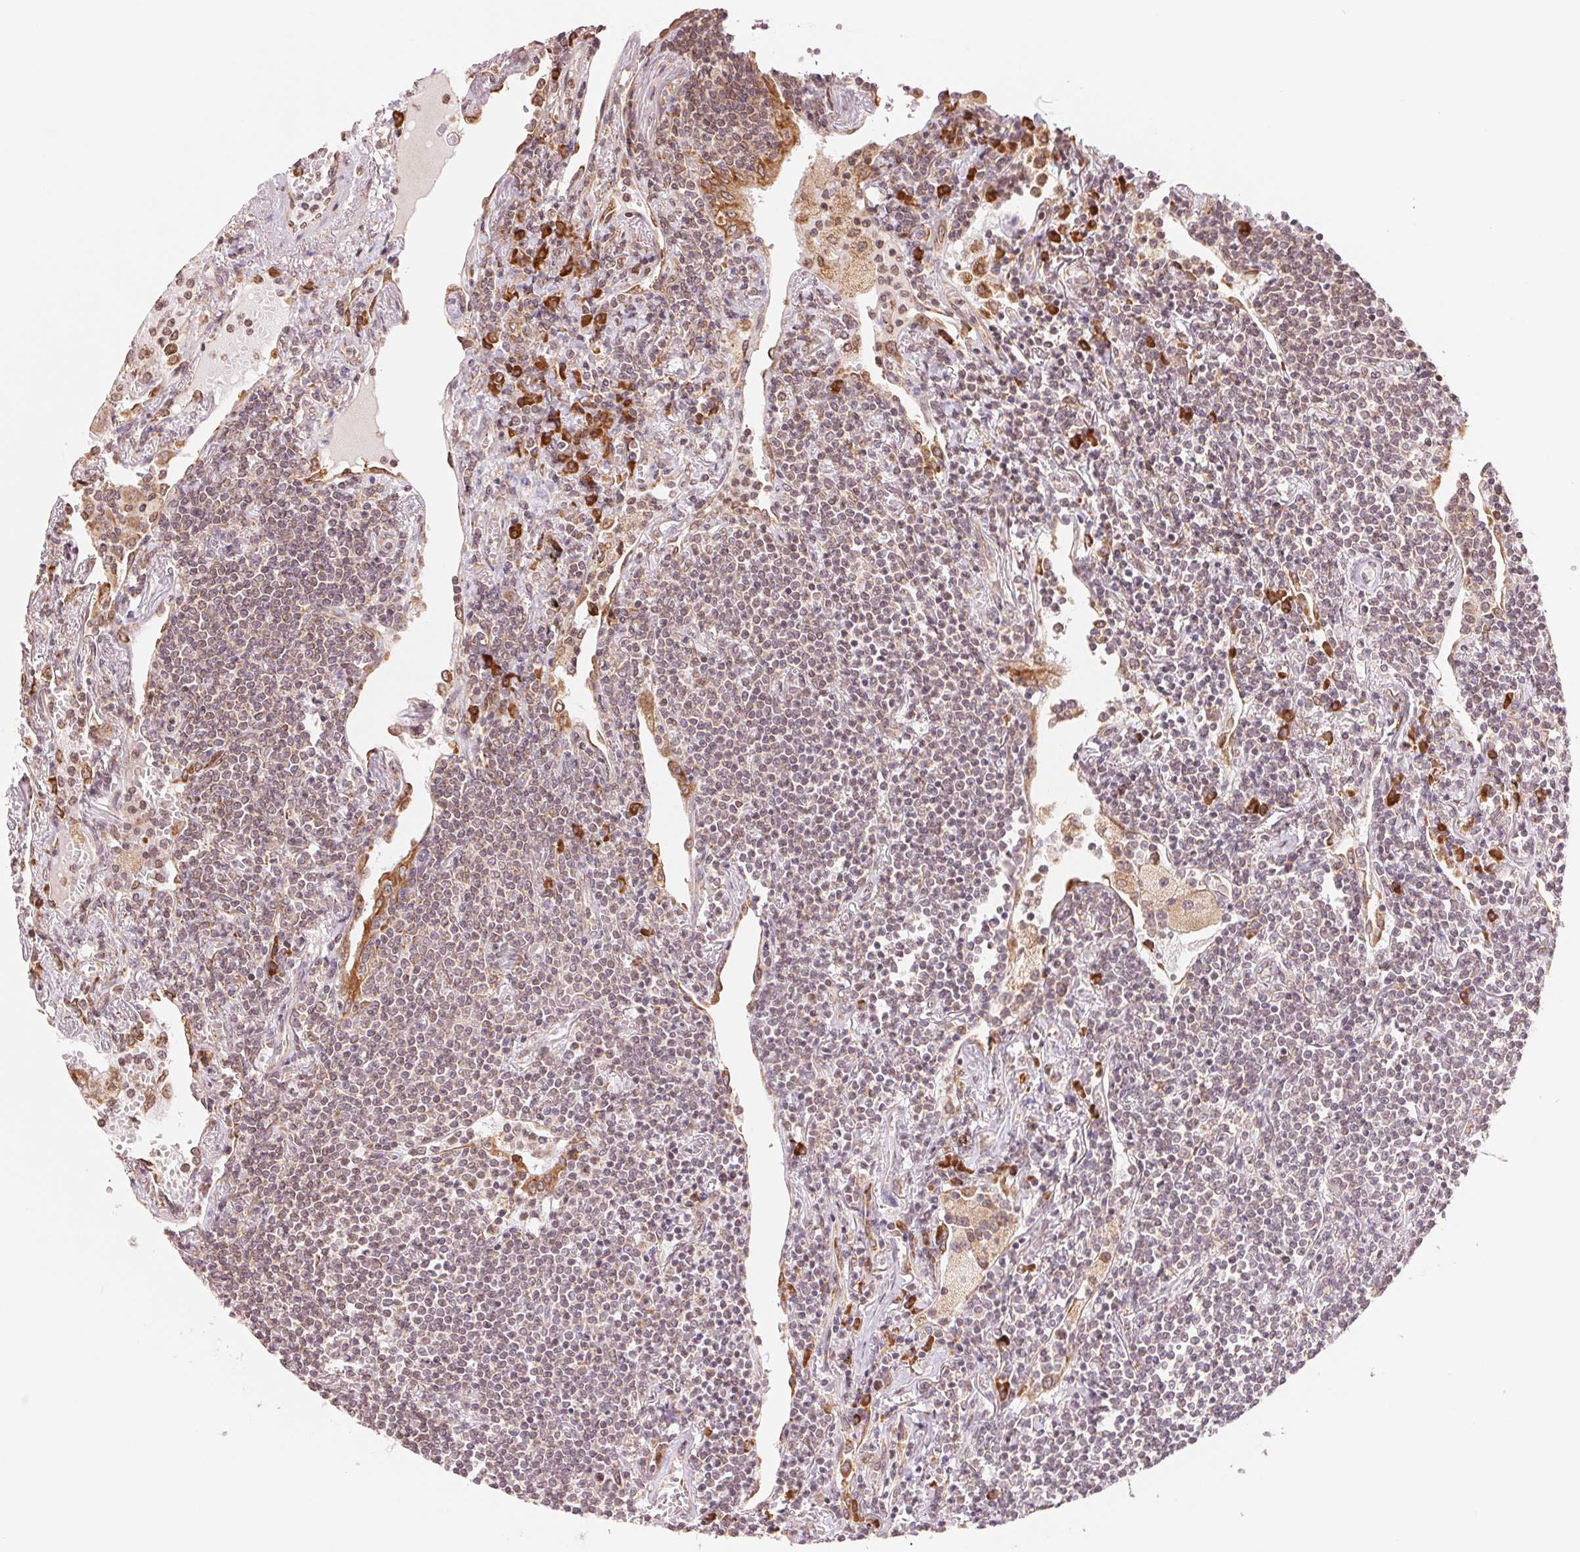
{"staining": {"intensity": "weak", "quantity": "25%-75%", "location": "cytoplasmic/membranous"}, "tissue": "lymphoma", "cell_type": "Tumor cells", "image_type": "cancer", "snomed": [{"axis": "morphology", "description": "Malignant lymphoma, non-Hodgkin's type, Low grade"}, {"axis": "topography", "description": "Lung"}], "caption": "Protein analysis of low-grade malignant lymphoma, non-Hodgkin's type tissue displays weak cytoplasmic/membranous staining in approximately 25%-75% of tumor cells.", "gene": "RPN1", "patient": {"sex": "female", "age": 71}}